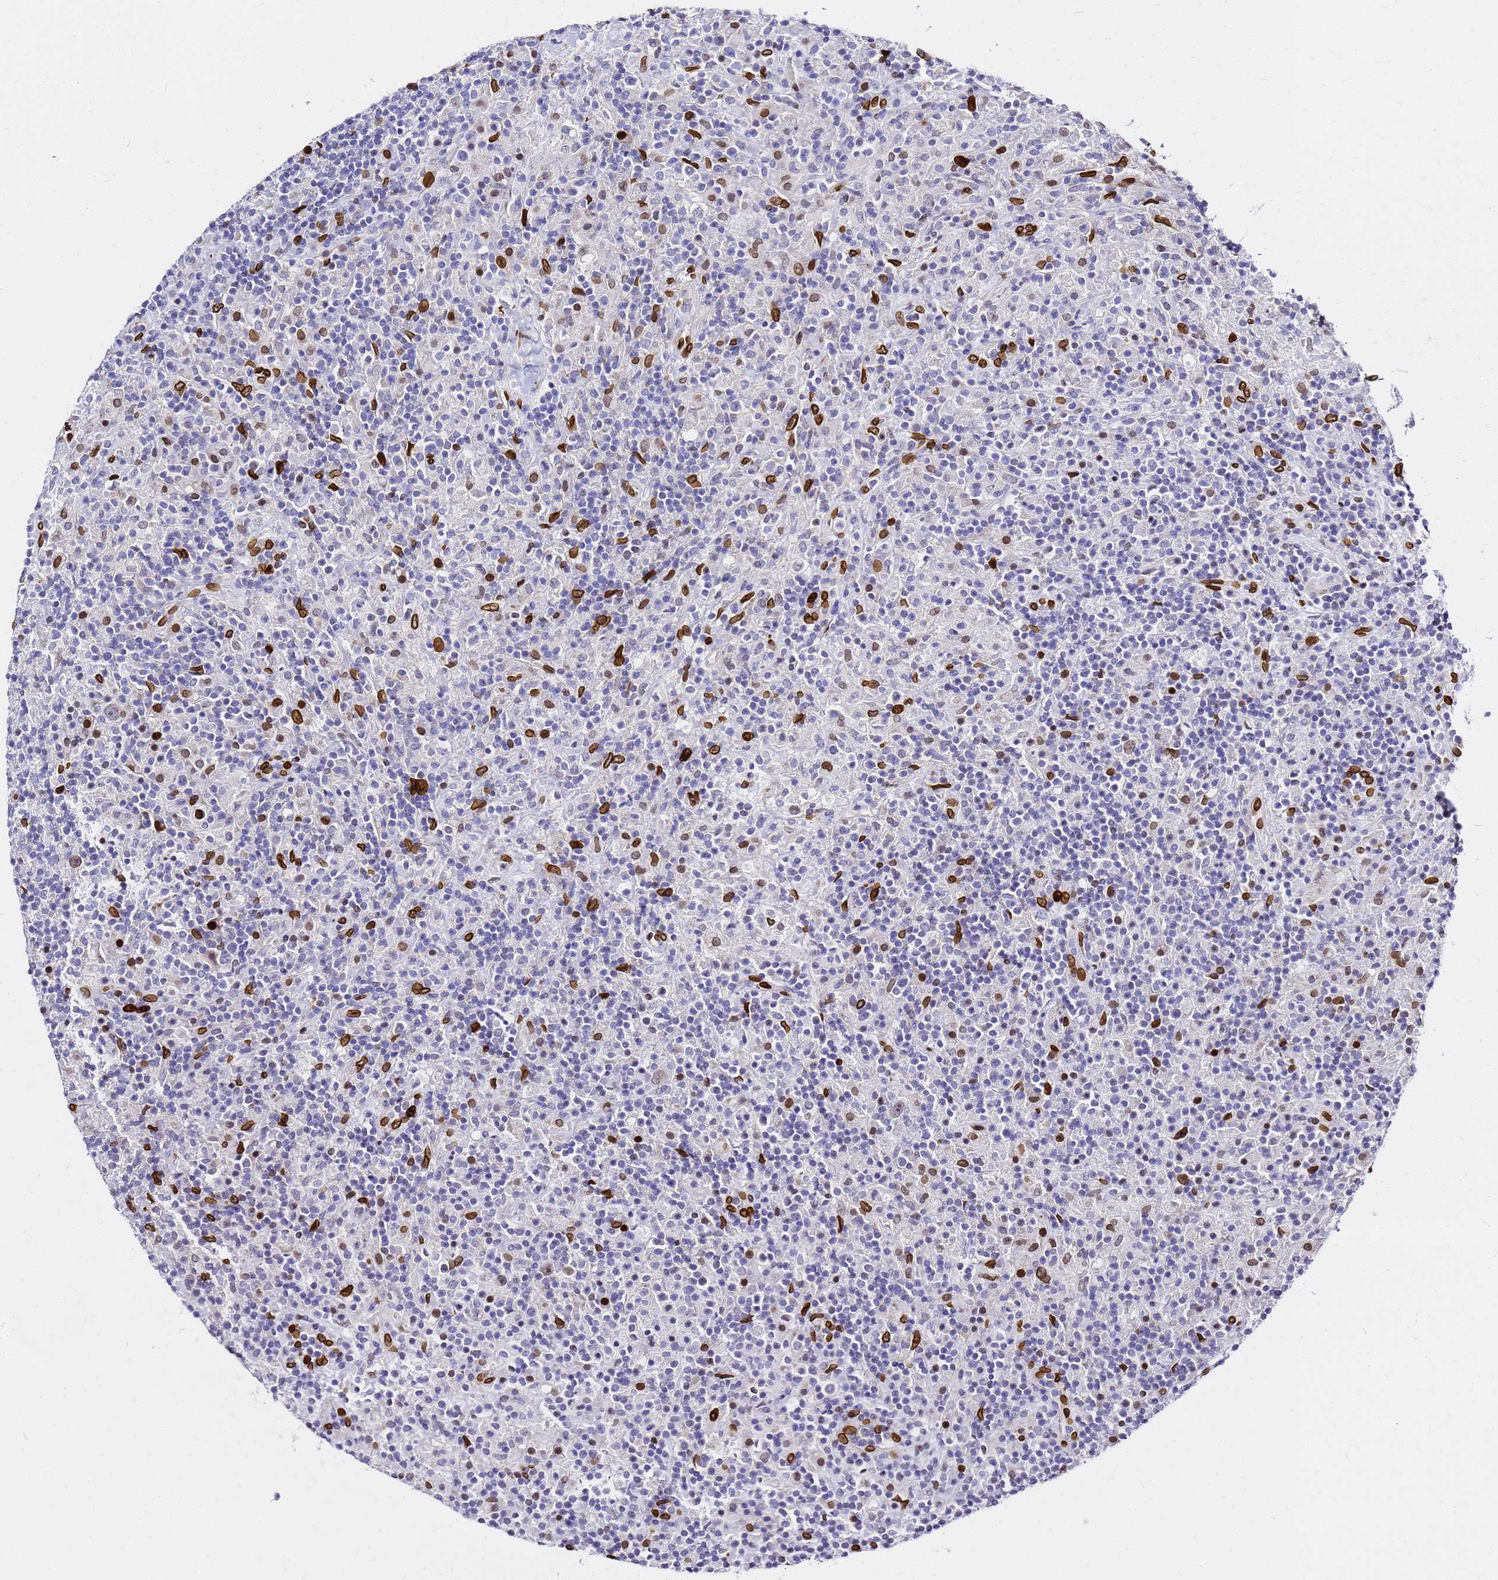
{"staining": {"intensity": "negative", "quantity": "none", "location": "none"}, "tissue": "lymphoma", "cell_type": "Tumor cells", "image_type": "cancer", "snomed": [{"axis": "morphology", "description": "Hodgkin's disease, NOS"}, {"axis": "topography", "description": "Lymph node"}], "caption": "Immunohistochemistry (IHC) image of human lymphoma stained for a protein (brown), which reveals no positivity in tumor cells.", "gene": "C6orf141", "patient": {"sex": "male", "age": 70}}